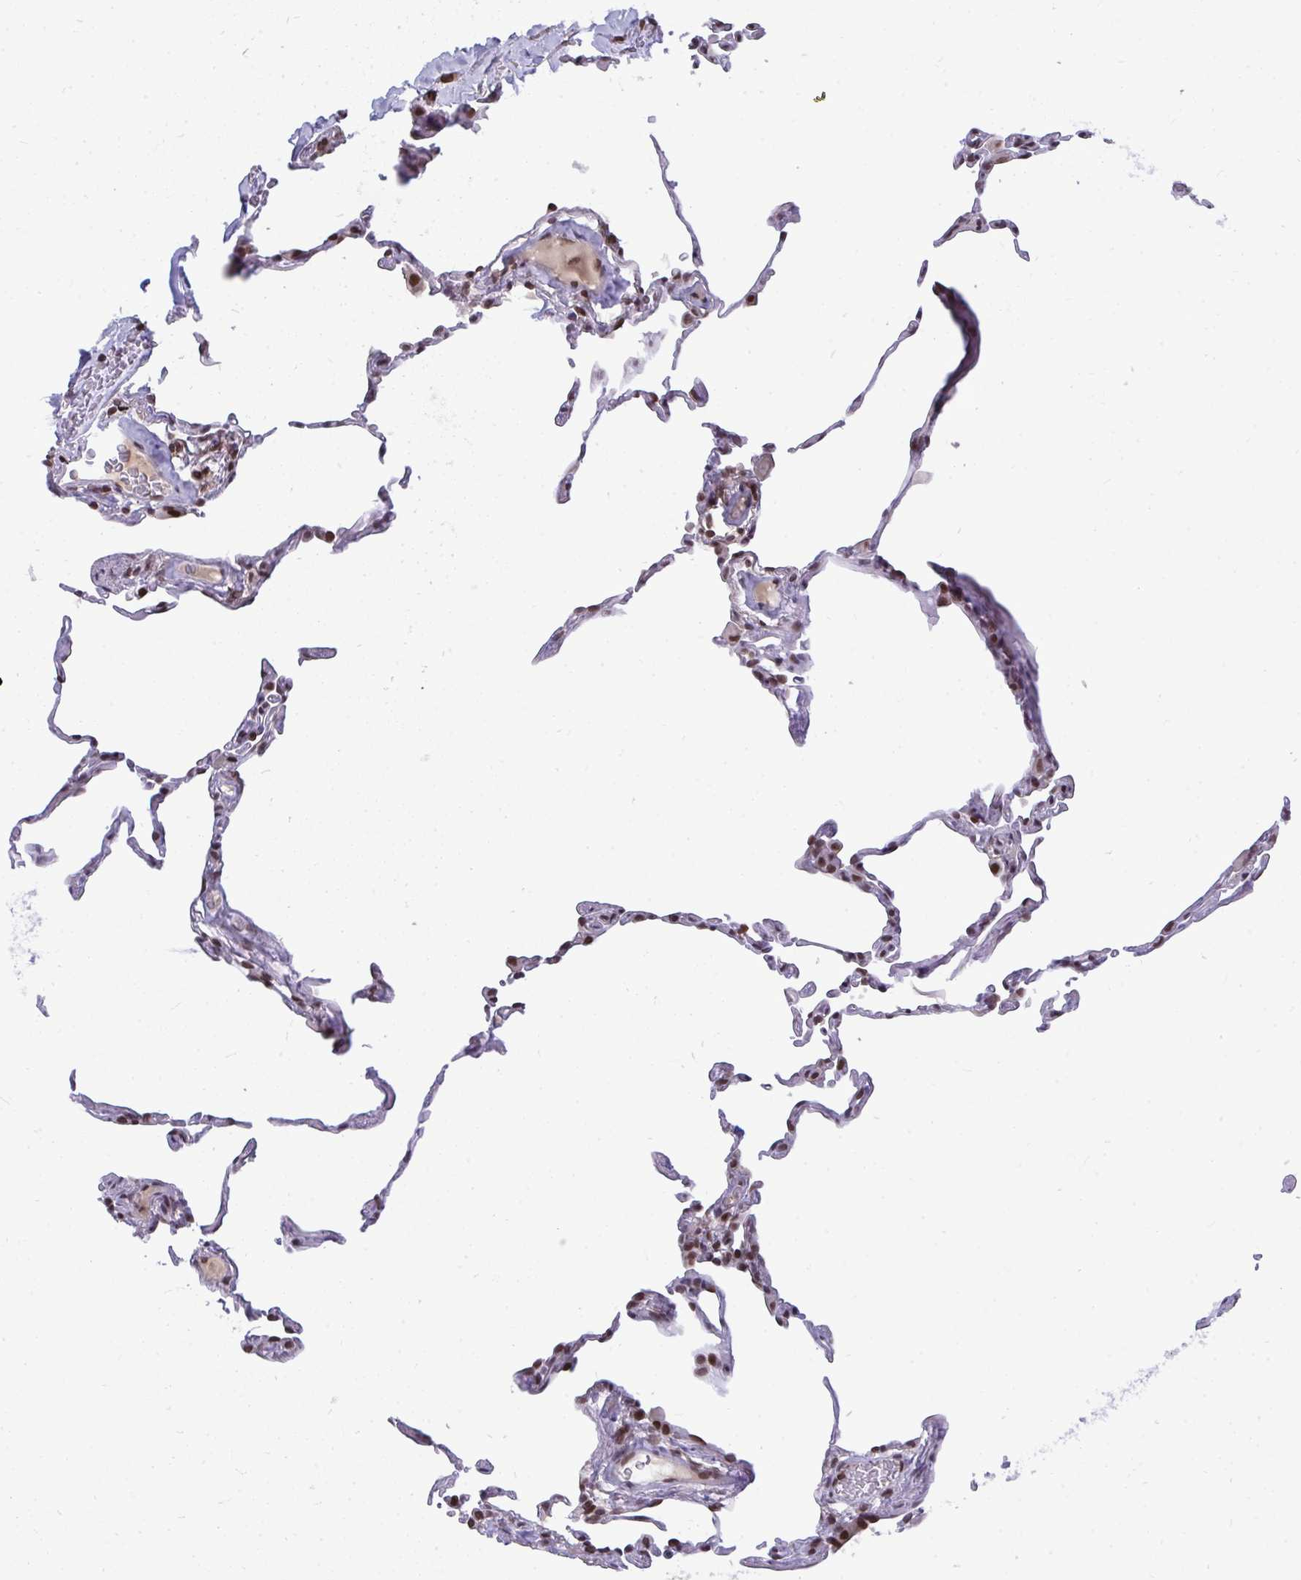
{"staining": {"intensity": "moderate", "quantity": "25%-75%", "location": "nuclear"}, "tissue": "lung", "cell_type": "Alveolar cells", "image_type": "normal", "snomed": [{"axis": "morphology", "description": "Normal tissue, NOS"}, {"axis": "topography", "description": "Lung"}], "caption": "A histopathology image of lung stained for a protein demonstrates moderate nuclear brown staining in alveolar cells. The protein of interest is shown in brown color, while the nuclei are stained blue.", "gene": "JPT1", "patient": {"sex": "female", "age": 57}}